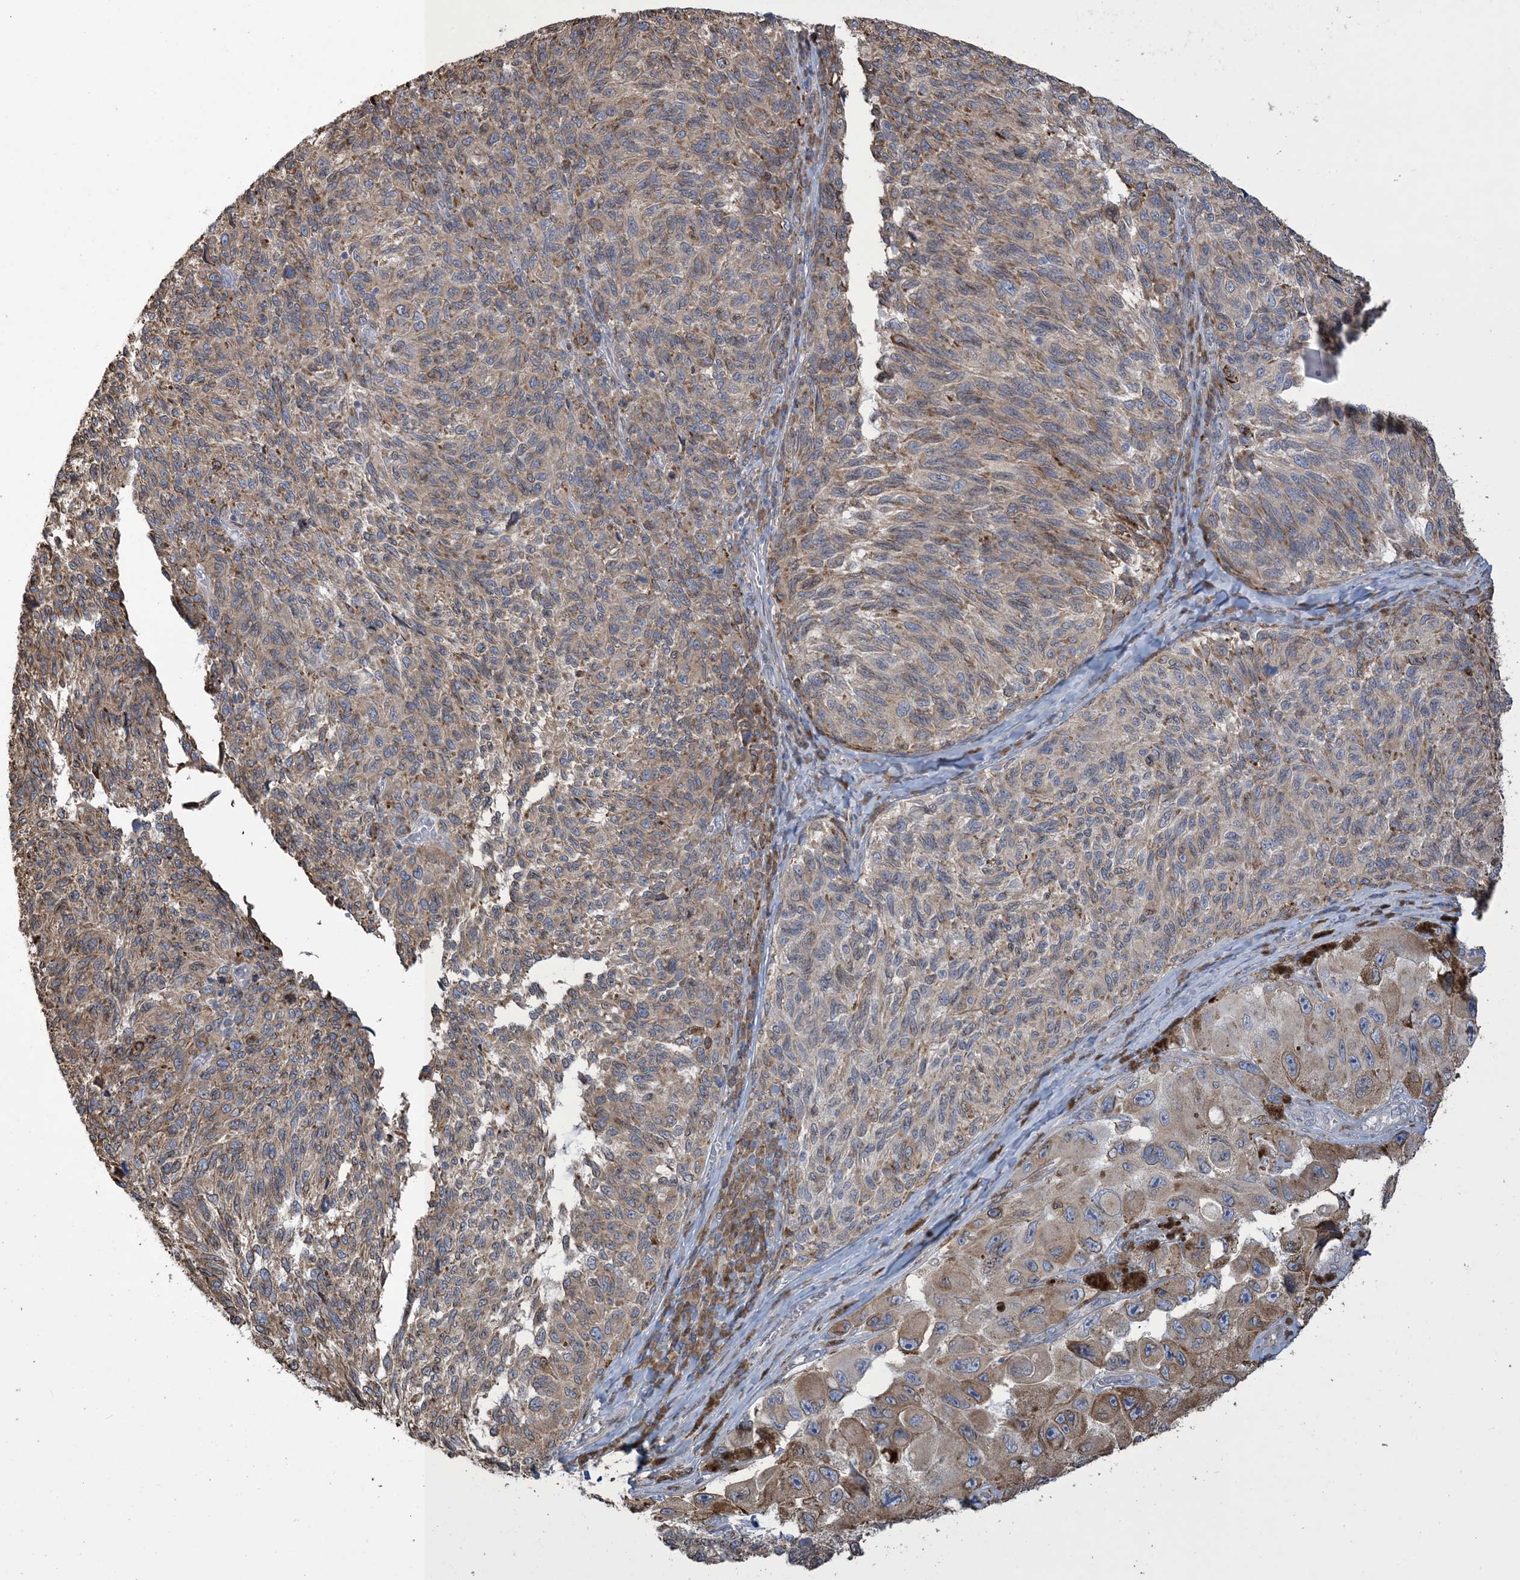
{"staining": {"intensity": "moderate", "quantity": "25%-75%", "location": "cytoplasmic/membranous"}, "tissue": "melanoma", "cell_type": "Tumor cells", "image_type": "cancer", "snomed": [{"axis": "morphology", "description": "Malignant melanoma, NOS"}, {"axis": "topography", "description": "Skin"}], "caption": "Immunohistochemical staining of melanoma displays medium levels of moderate cytoplasmic/membranous protein positivity in approximately 25%-75% of tumor cells.", "gene": "SHANK1", "patient": {"sex": "female", "age": 73}}